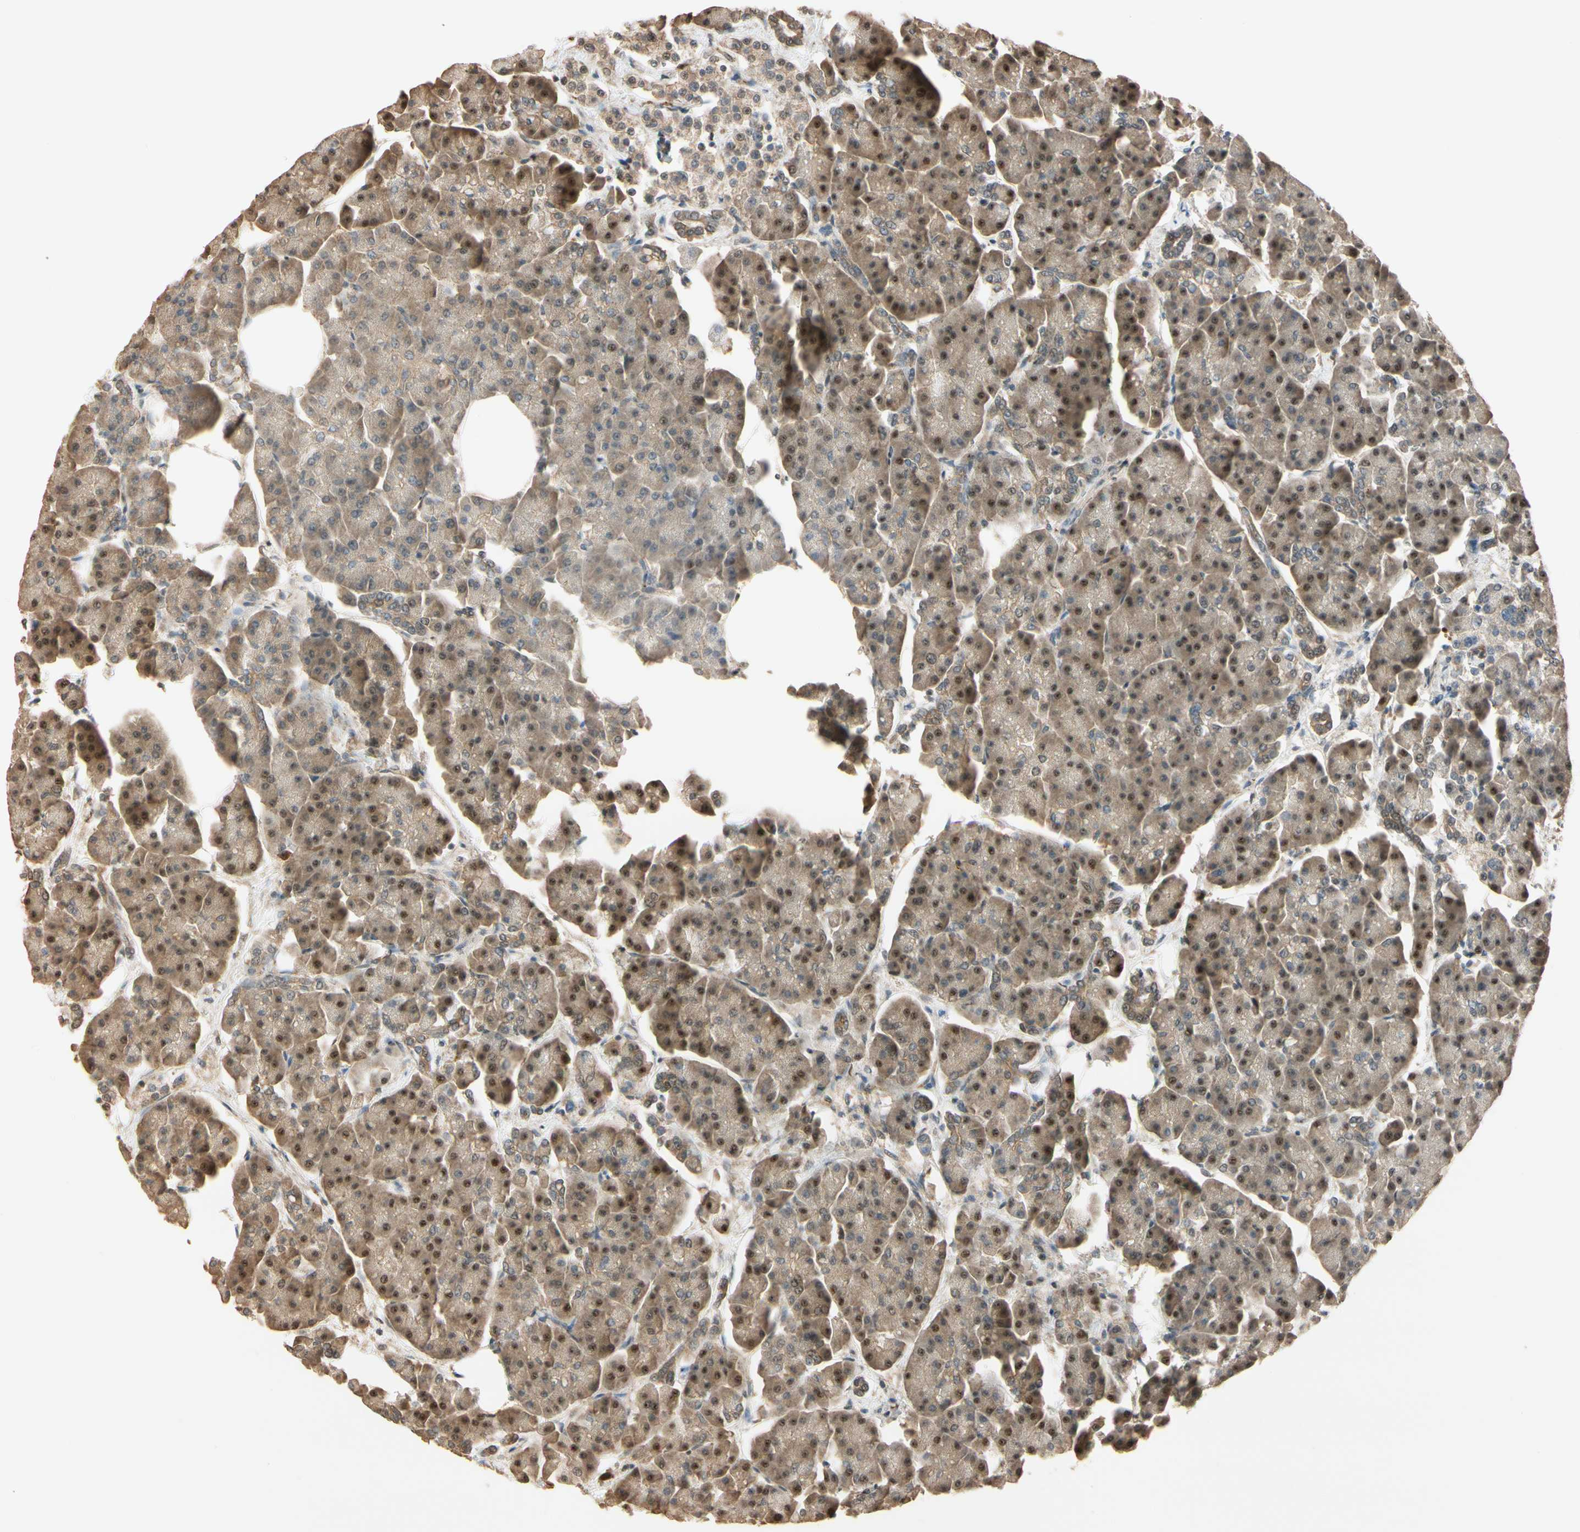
{"staining": {"intensity": "strong", "quantity": ">75%", "location": "cytoplasmic/membranous,nuclear"}, "tissue": "pancreas", "cell_type": "Exocrine glandular cells", "image_type": "normal", "snomed": [{"axis": "morphology", "description": "Normal tissue, NOS"}, {"axis": "topography", "description": "Pancreas"}], "caption": "About >75% of exocrine glandular cells in benign human pancreas exhibit strong cytoplasmic/membranous,nuclear protein expression as visualized by brown immunohistochemical staining.", "gene": "MCPH1", "patient": {"sex": "female", "age": 70}}